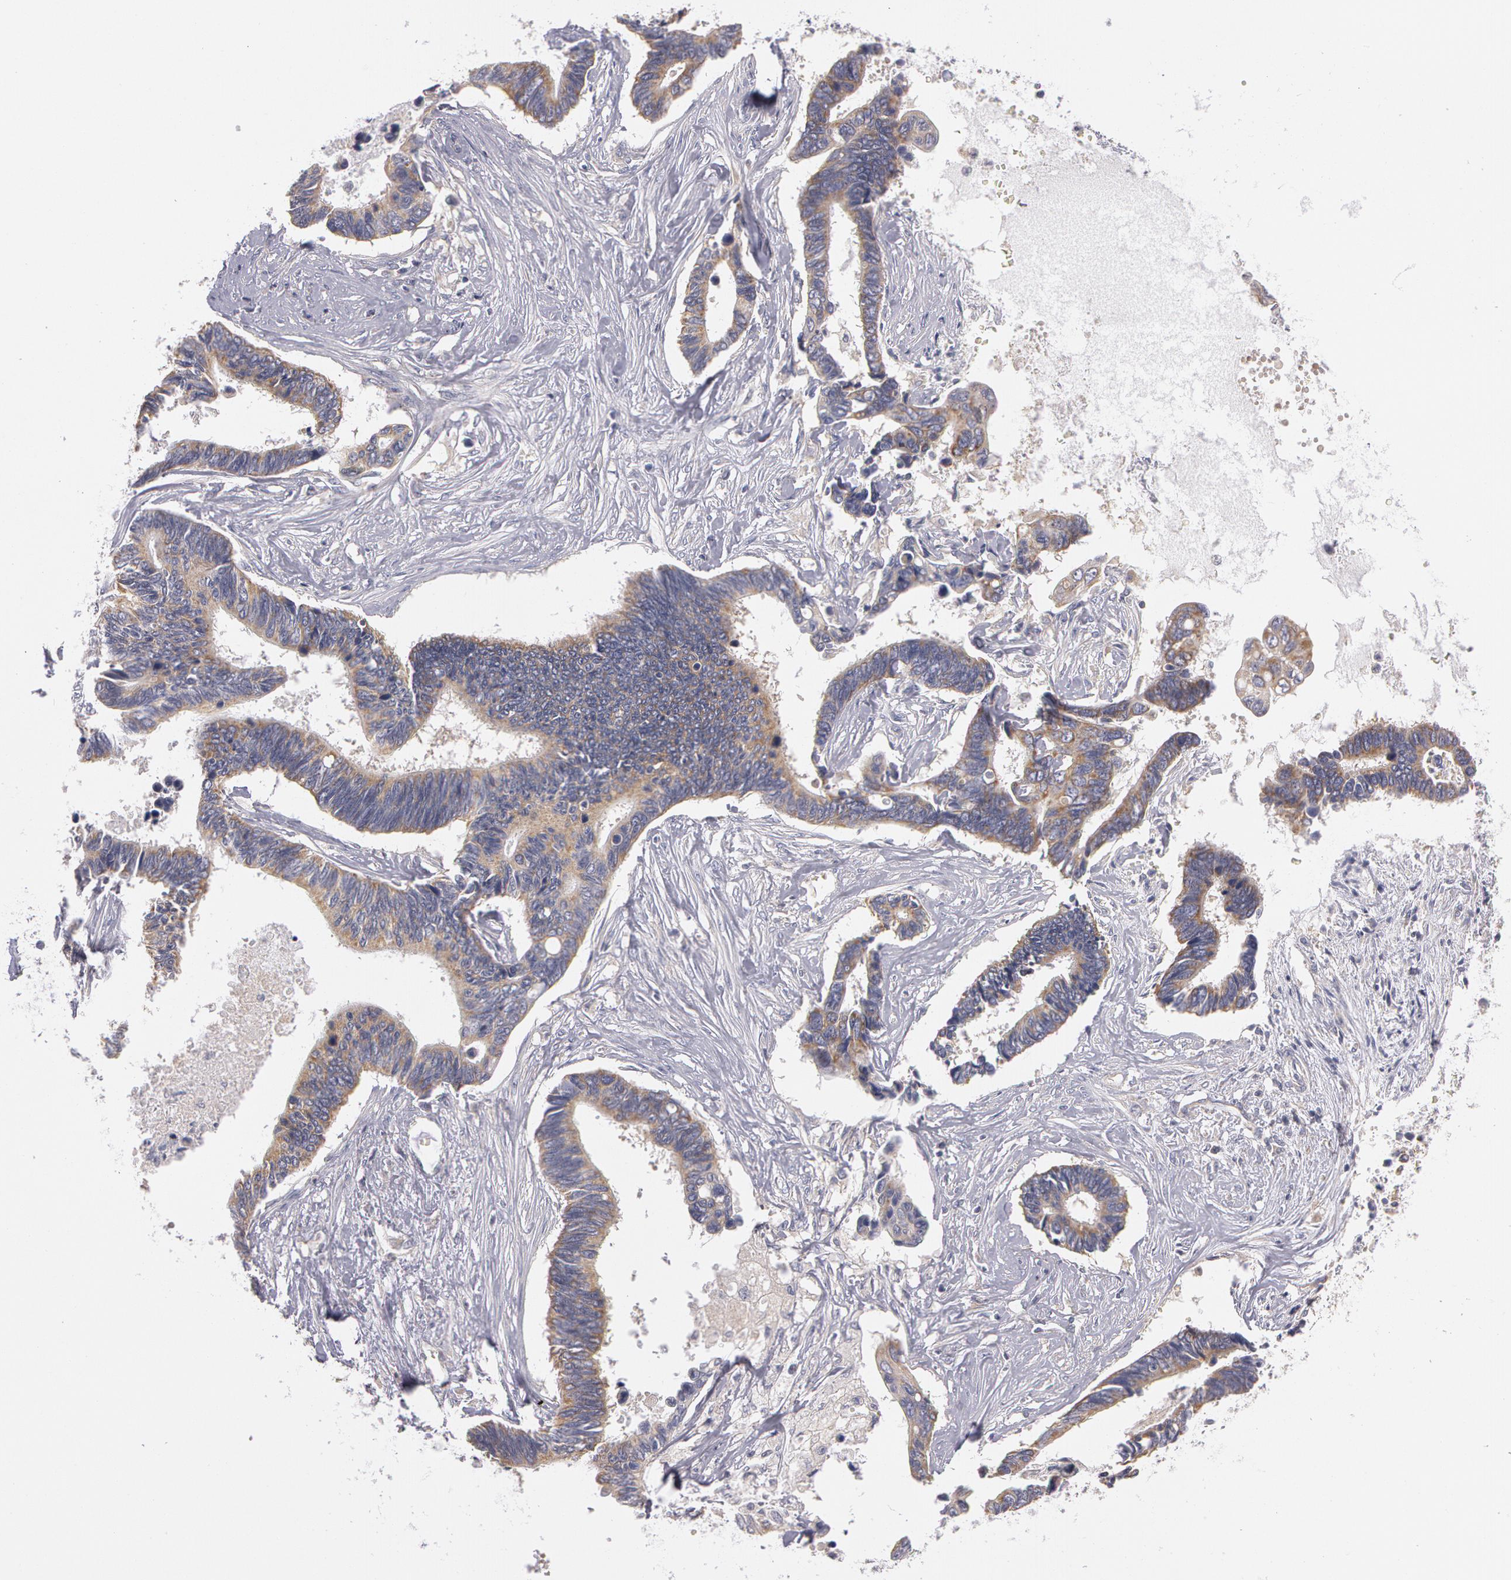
{"staining": {"intensity": "weak", "quantity": ">75%", "location": "cytoplasmic/membranous"}, "tissue": "pancreatic cancer", "cell_type": "Tumor cells", "image_type": "cancer", "snomed": [{"axis": "morphology", "description": "Adenocarcinoma, NOS"}, {"axis": "topography", "description": "Pancreas"}], "caption": "This micrograph shows immunohistochemistry staining of human adenocarcinoma (pancreatic), with low weak cytoplasmic/membranous positivity in approximately >75% of tumor cells.", "gene": "NEK9", "patient": {"sex": "female", "age": 70}}